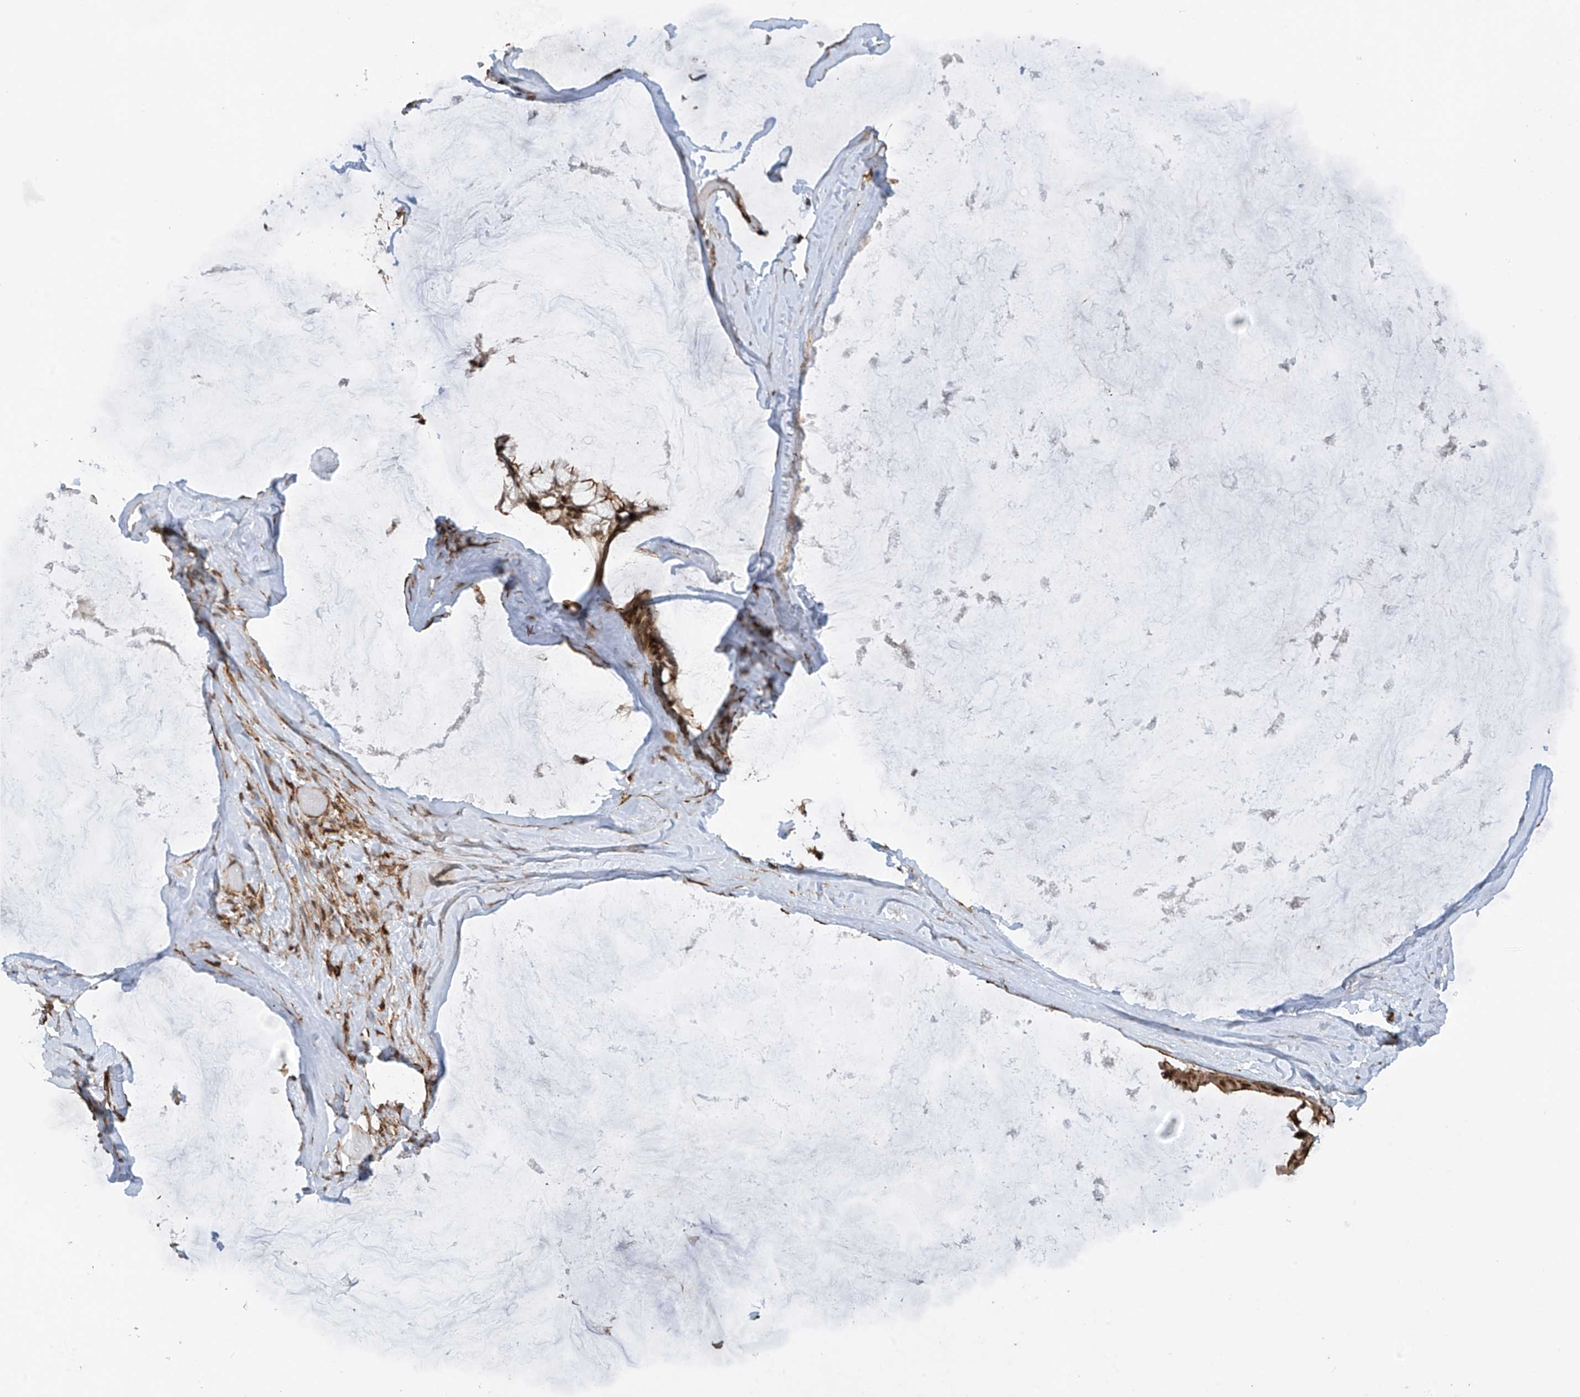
{"staining": {"intensity": "moderate", "quantity": ">75%", "location": "cytoplasmic/membranous,nuclear"}, "tissue": "ovarian cancer", "cell_type": "Tumor cells", "image_type": "cancer", "snomed": [{"axis": "morphology", "description": "Cystadenocarcinoma, mucinous, NOS"}, {"axis": "topography", "description": "Ovary"}], "caption": "A photomicrograph showing moderate cytoplasmic/membranous and nuclear positivity in about >75% of tumor cells in ovarian mucinous cystadenocarcinoma, as visualized by brown immunohistochemical staining.", "gene": "REPIN1", "patient": {"sex": "female", "age": 39}}